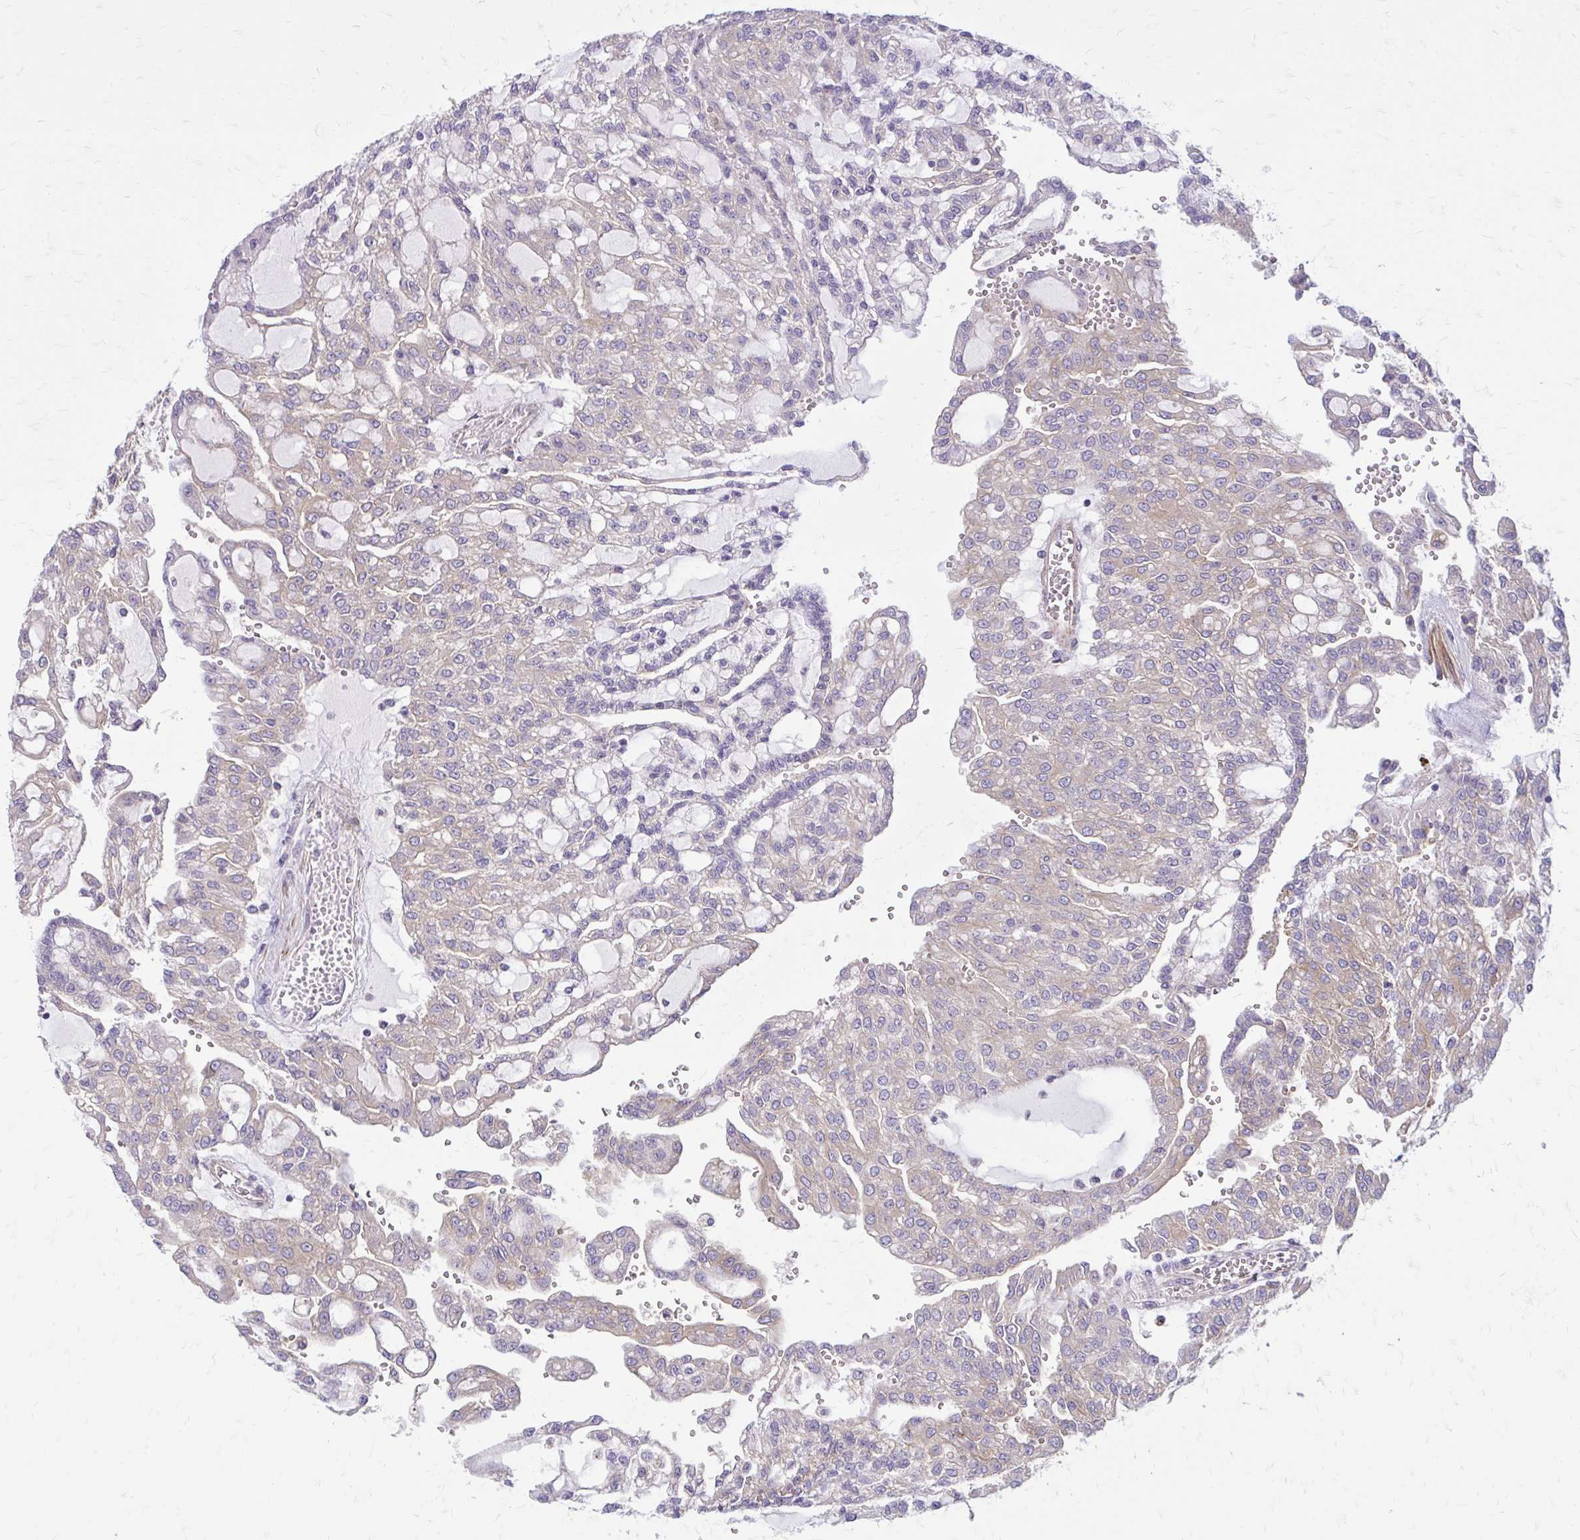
{"staining": {"intensity": "weak", "quantity": "25%-75%", "location": "cytoplasmic/membranous"}, "tissue": "renal cancer", "cell_type": "Tumor cells", "image_type": "cancer", "snomed": [{"axis": "morphology", "description": "Adenocarcinoma, NOS"}, {"axis": "topography", "description": "Kidney"}], "caption": "A brown stain shows weak cytoplasmic/membranous positivity of a protein in human renal adenocarcinoma tumor cells.", "gene": "FAP", "patient": {"sex": "male", "age": 63}}